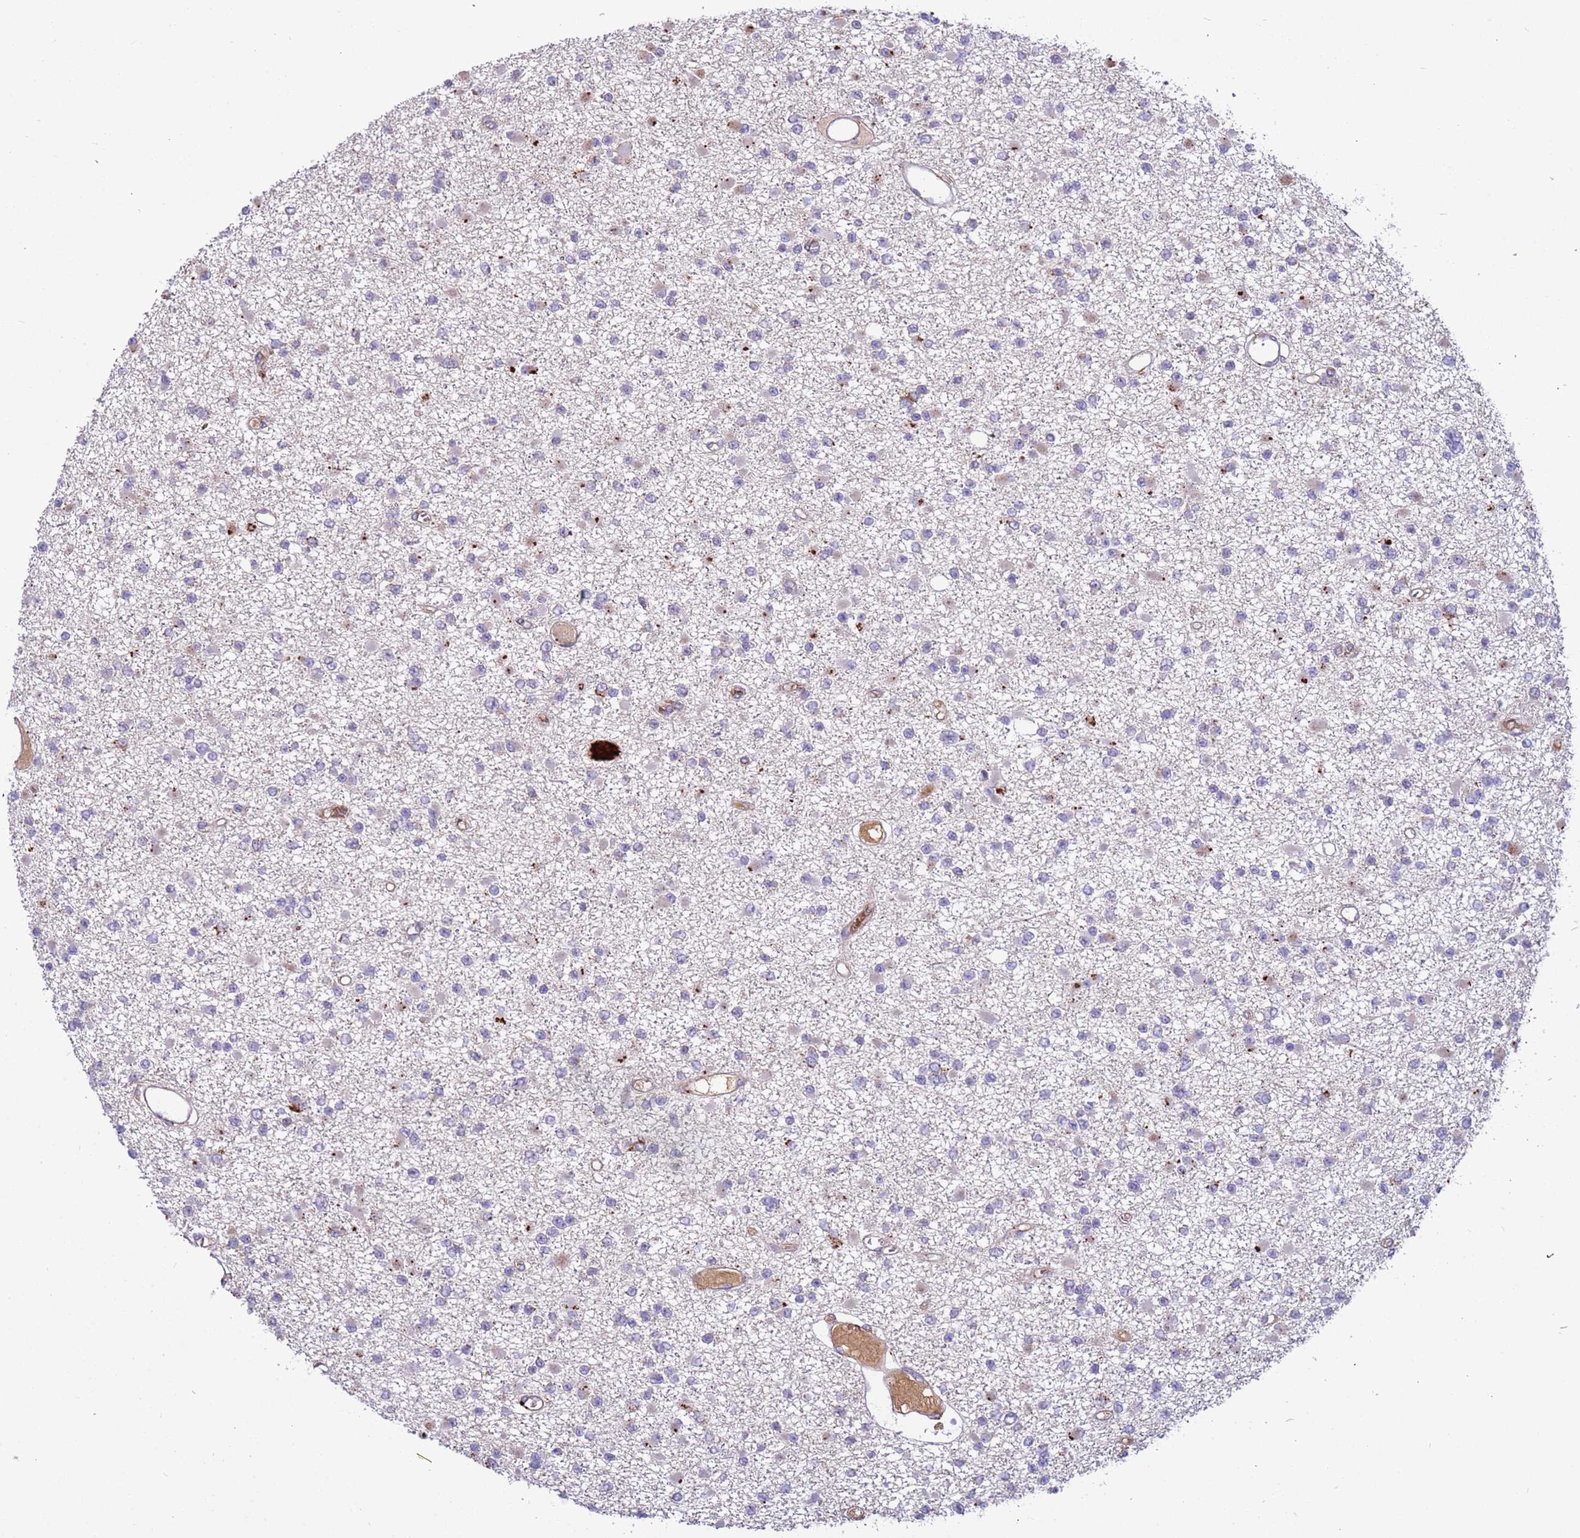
{"staining": {"intensity": "negative", "quantity": "none", "location": "none"}, "tissue": "glioma", "cell_type": "Tumor cells", "image_type": "cancer", "snomed": [{"axis": "morphology", "description": "Glioma, malignant, Low grade"}, {"axis": "topography", "description": "Brain"}], "caption": "Immunohistochemical staining of human glioma reveals no significant expression in tumor cells.", "gene": "VPS36", "patient": {"sex": "female", "age": 22}}